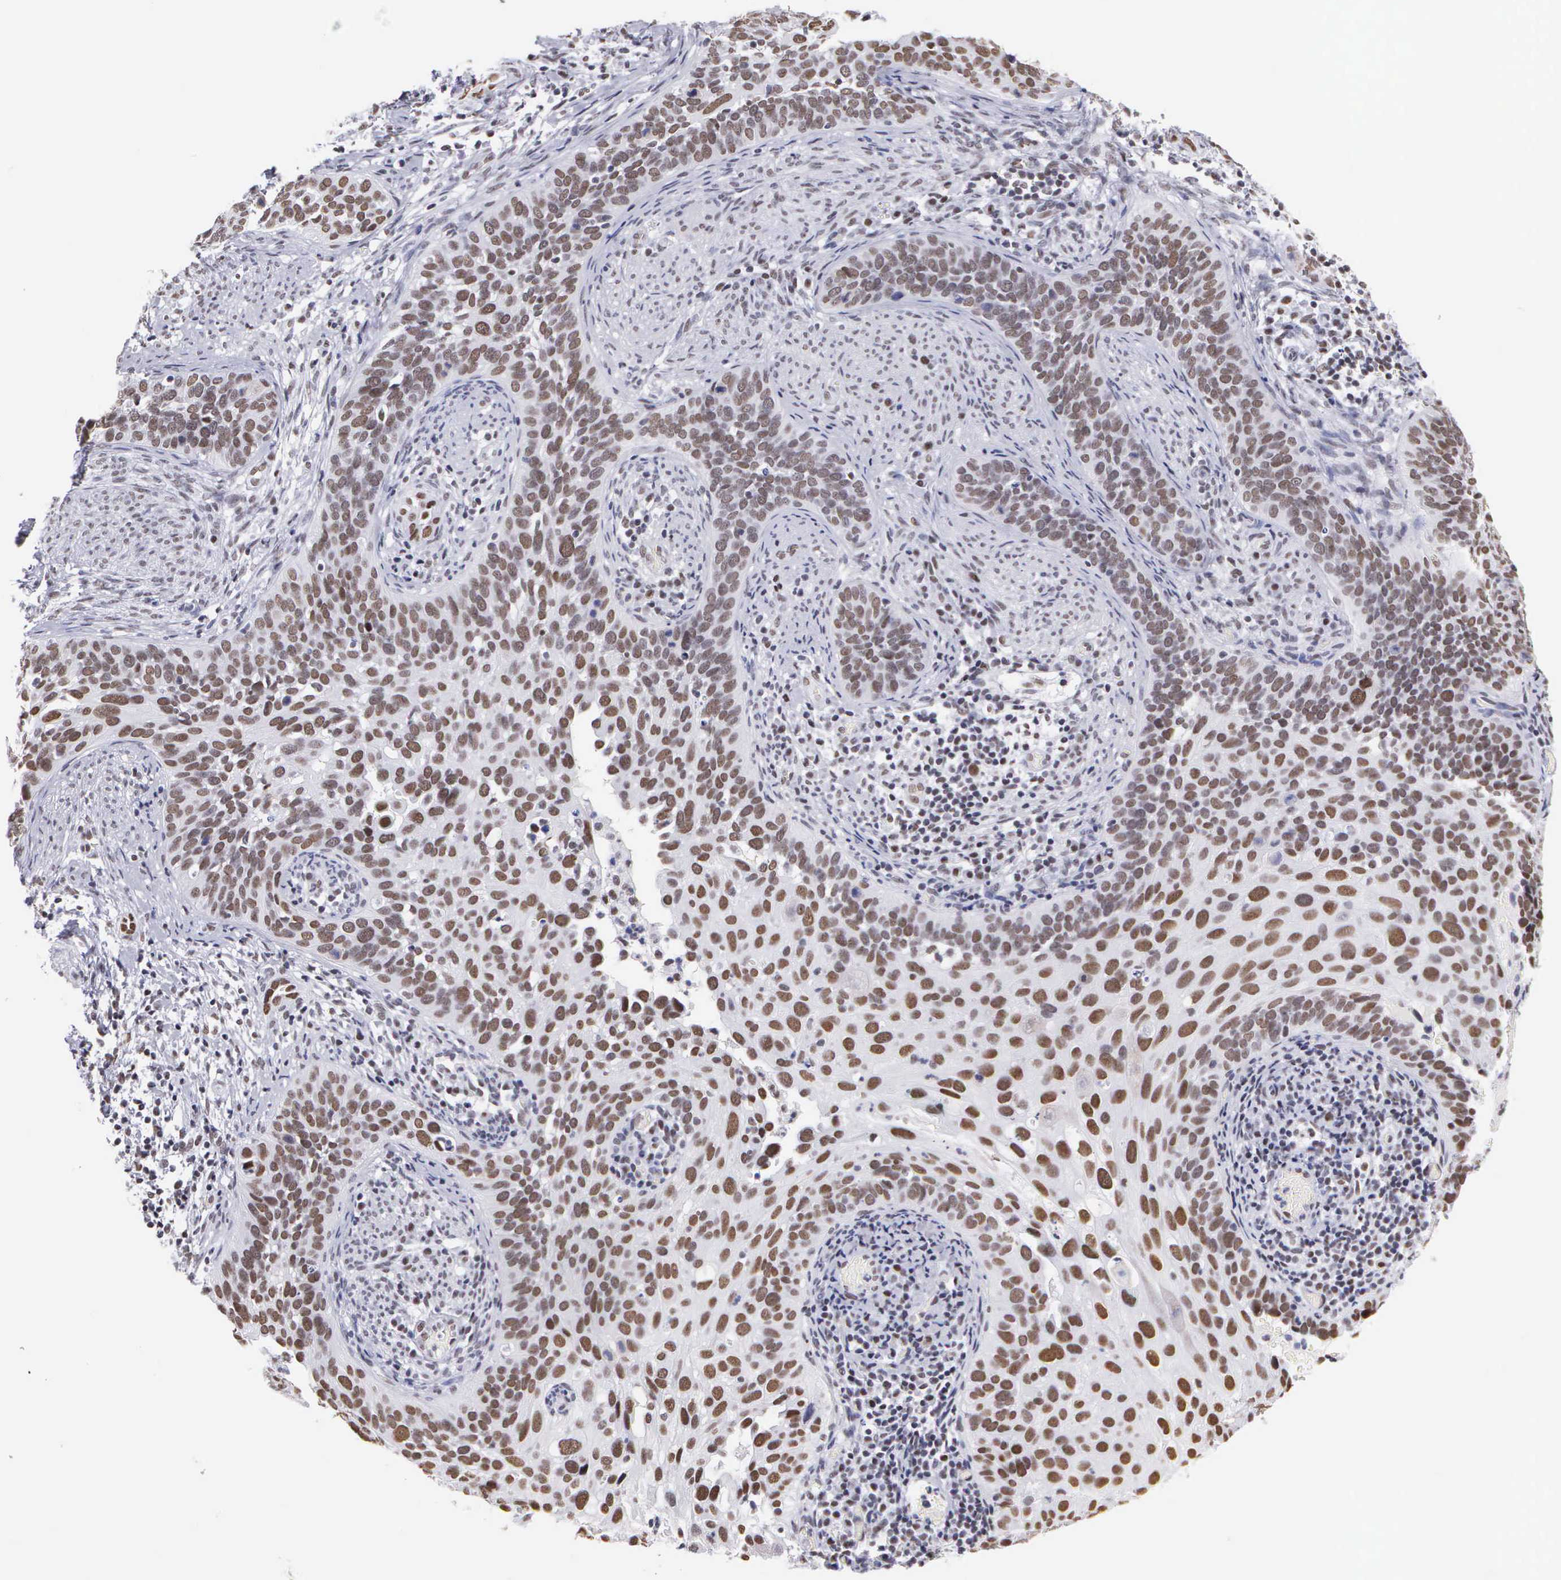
{"staining": {"intensity": "strong", "quantity": ">75%", "location": "nuclear"}, "tissue": "cervical cancer", "cell_type": "Tumor cells", "image_type": "cancer", "snomed": [{"axis": "morphology", "description": "Squamous cell carcinoma, NOS"}, {"axis": "topography", "description": "Cervix"}], "caption": "This photomicrograph shows immunohistochemistry (IHC) staining of cervical squamous cell carcinoma, with high strong nuclear staining in about >75% of tumor cells.", "gene": "CSTF2", "patient": {"sex": "female", "age": 31}}